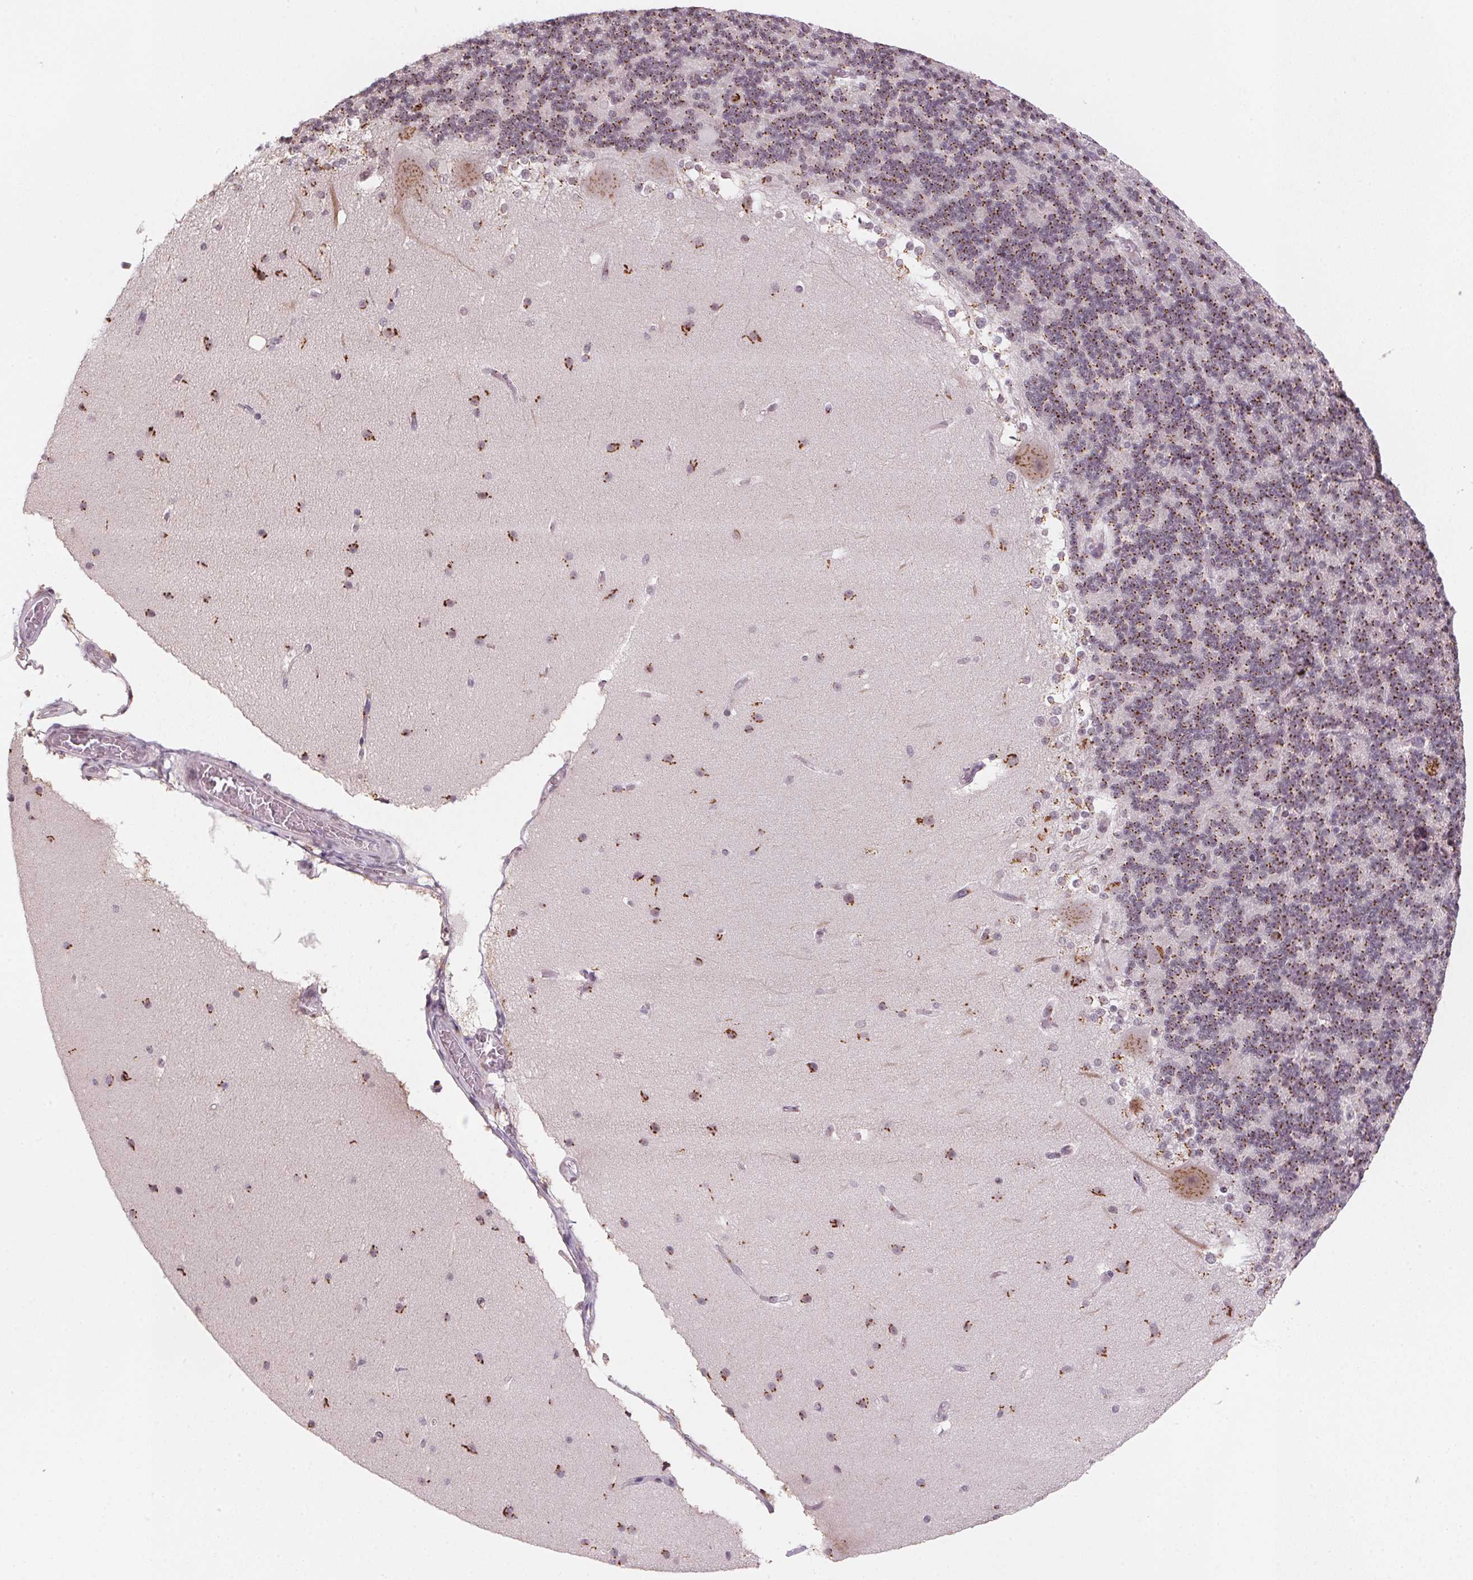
{"staining": {"intensity": "strong", "quantity": "25%-75%", "location": "cytoplasmic/membranous"}, "tissue": "cerebellum", "cell_type": "Cells in granular layer", "image_type": "normal", "snomed": [{"axis": "morphology", "description": "Normal tissue, NOS"}, {"axis": "topography", "description": "Cerebellum"}], "caption": "This image shows immunohistochemistry (IHC) staining of normal cerebellum, with high strong cytoplasmic/membranous expression in about 25%-75% of cells in granular layer.", "gene": "RAB22A", "patient": {"sex": "female", "age": 19}}